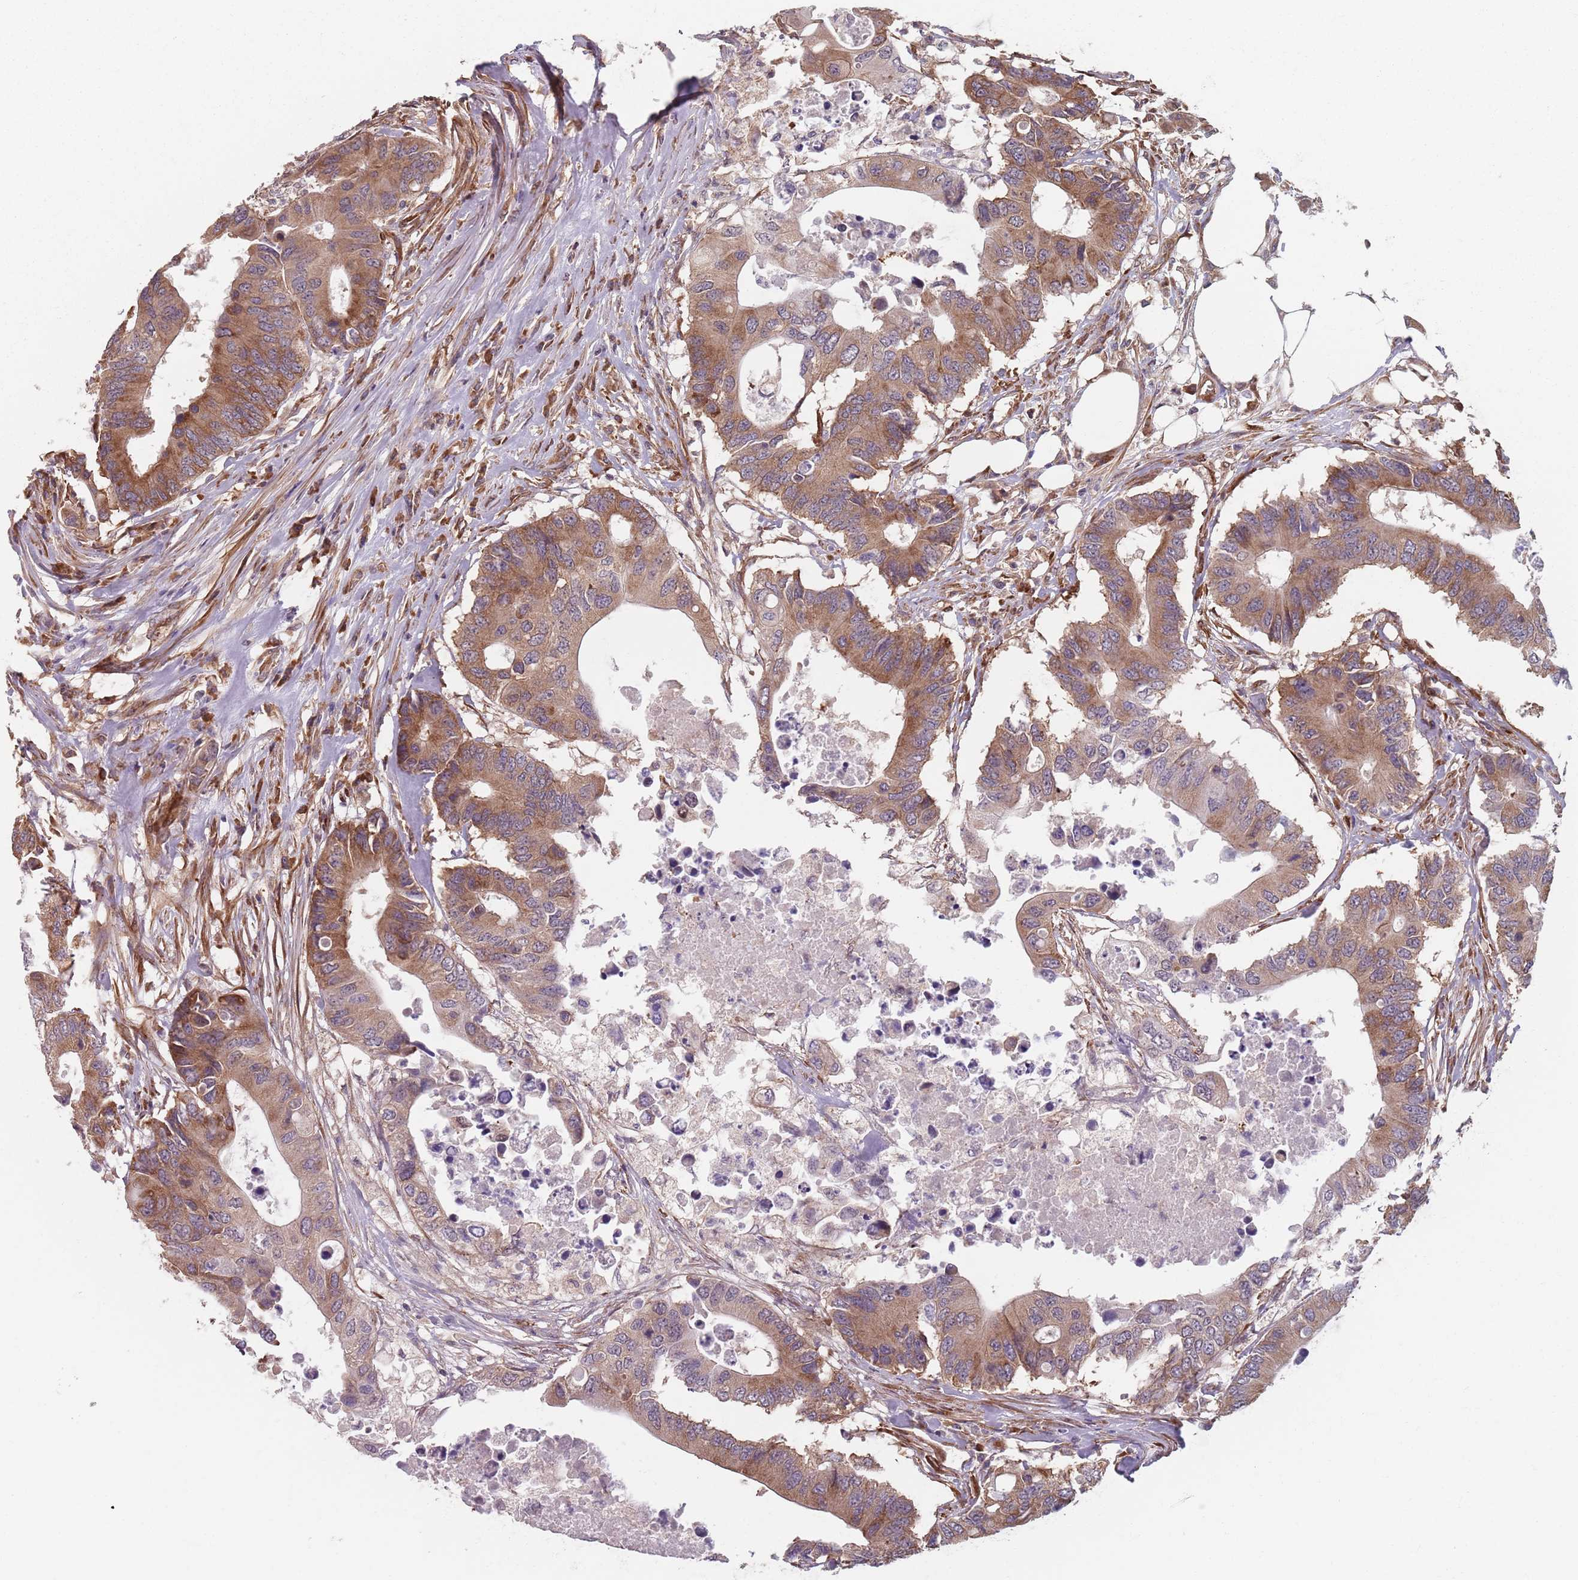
{"staining": {"intensity": "moderate", "quantity": ">75%", "location": "cytoplasmic/membranous"}, "tissue": "colorectal cancer", "cell_type": "Tumor cells", "image_type": "cancer", "snomed": [{"axis": "morphology", "description": "Adenocarcinoma, NOS"}, {"axis": "topography", "description": "Colon"}], "caption": "Moderate cytoplasmic/membranous staining is seen in approximately >75% of tumor cells in adenocarcinoma (colorectal).", "gene": "NOTCH3", "patient": {"sex": "male", "age": 71}}